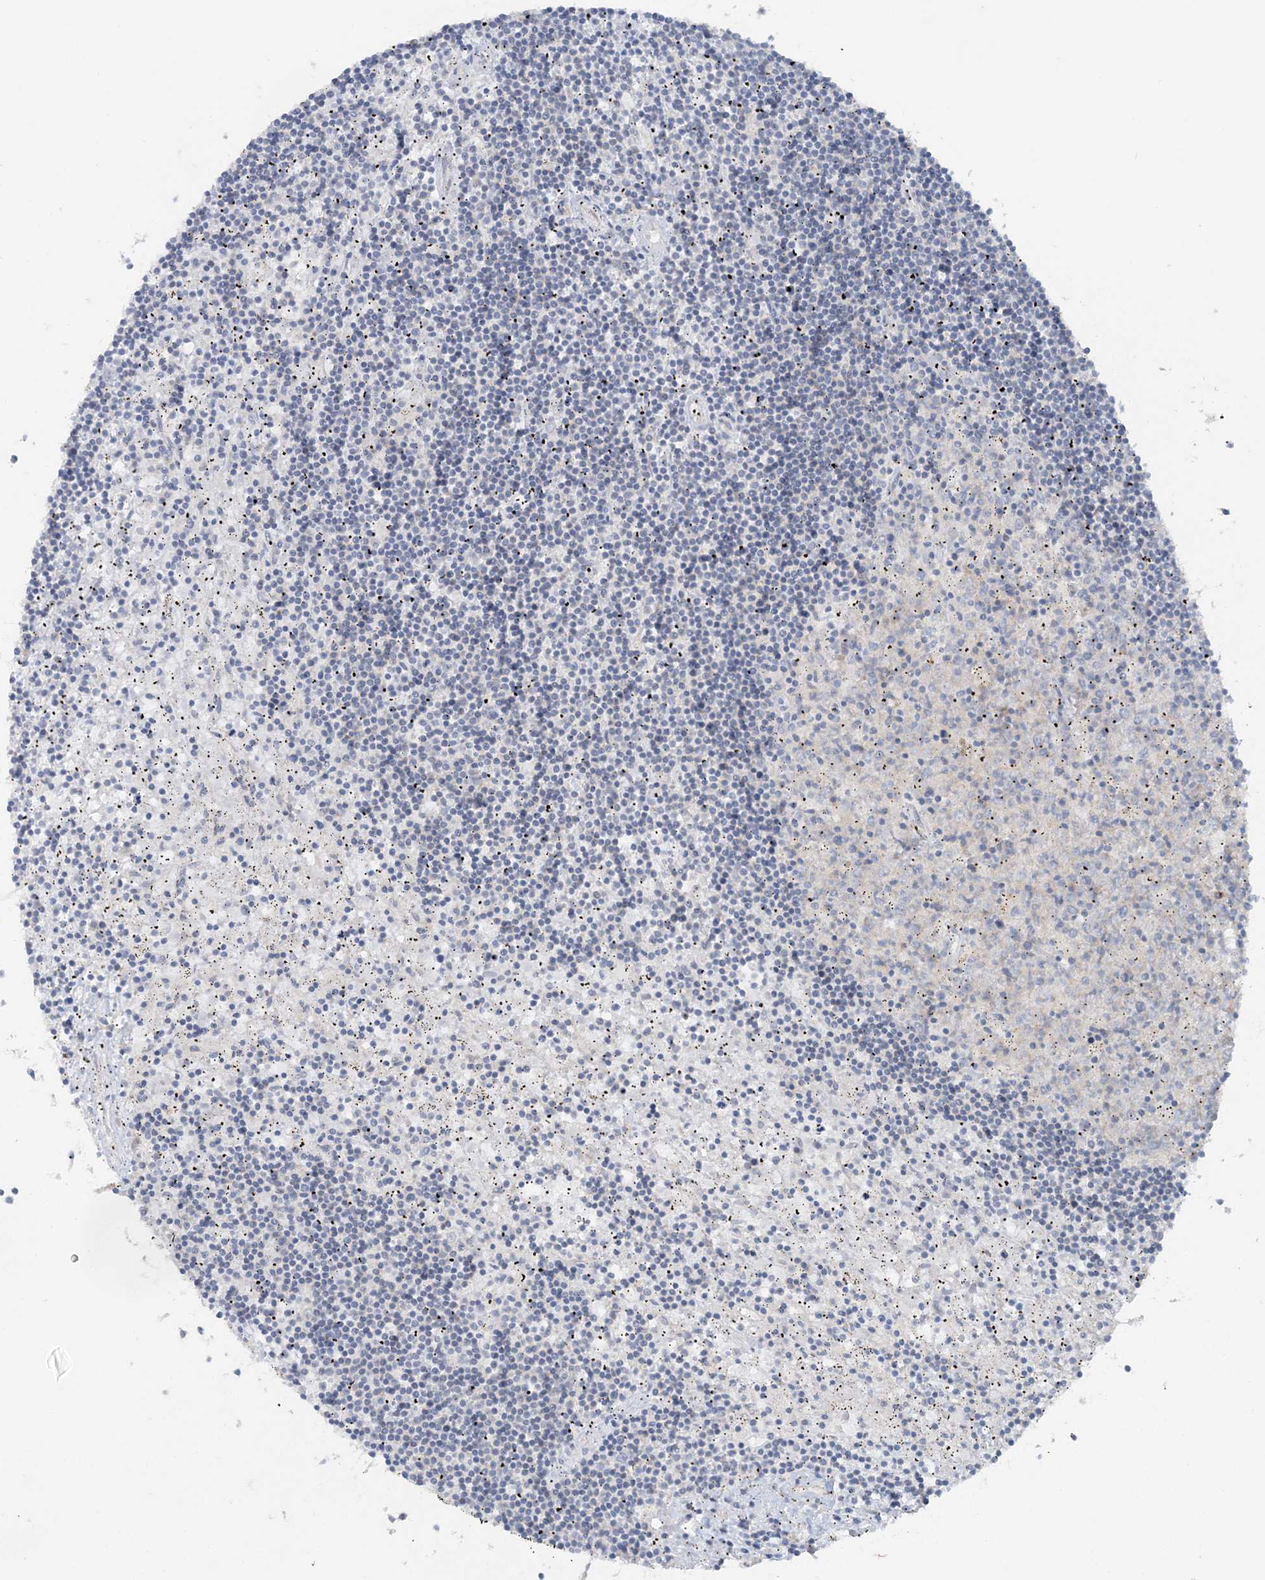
{"staining": {"intensity": "negative", "quantity": "none", "location": "none"}, "tissue": "lymphoma", "cell_type": "Tumor cells", "image_type": "cancer", "snomed": [{"axis": "morphology", "description": "Malignant lymphoma, non-Hodgkin's type, Low grade"}, {"axis": "topography", "description": "Spleen"}], "caption": "There is no significant staining in tumor cells of malignant lymphoma, non-Hodgkin's type (low-grade). Nuclei are stained in blue.", "gene": "TBC1D5", "patient": {"sex": "male", "age": 76}}